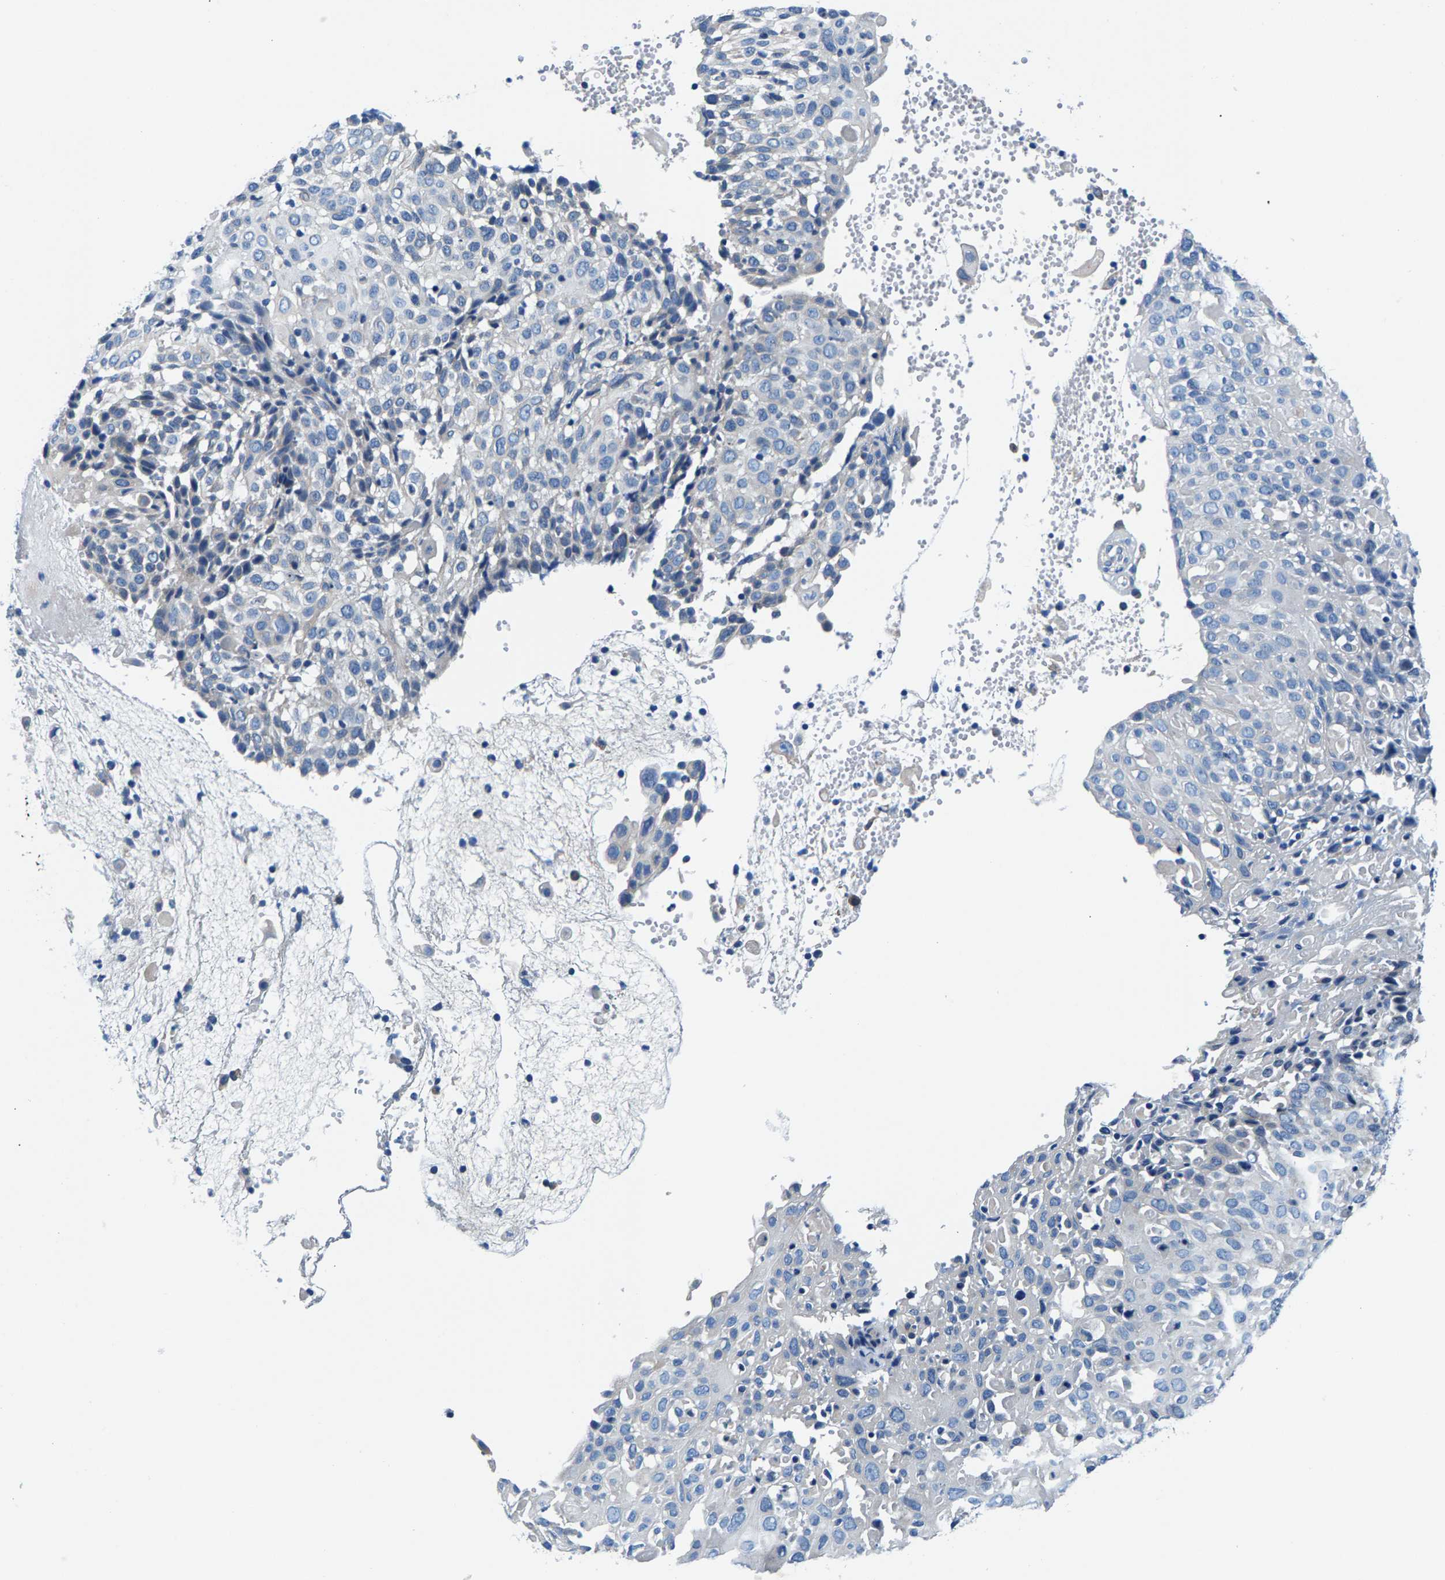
{"staining": {"intensity": "negative", "quantity": "none", "location": "none"}, "tissue": "cervical cancer", "cell_type": "Tumor cells", "image_type": "cancer", "snomed": [{"axis": "morphology", "description": "Squamous cell carcinoma, NOS"}, {"axis": "topography", "description": "Cervix"}], "caption": "The photomicrograph demonstrates no significant positivity in tumor cells of cervical cancer. (Brightfield microscopy of DAB immunohistochemistry at high magnification).", "gene": "CDRT4", "patient": {"sex": "female", "age": 74}}